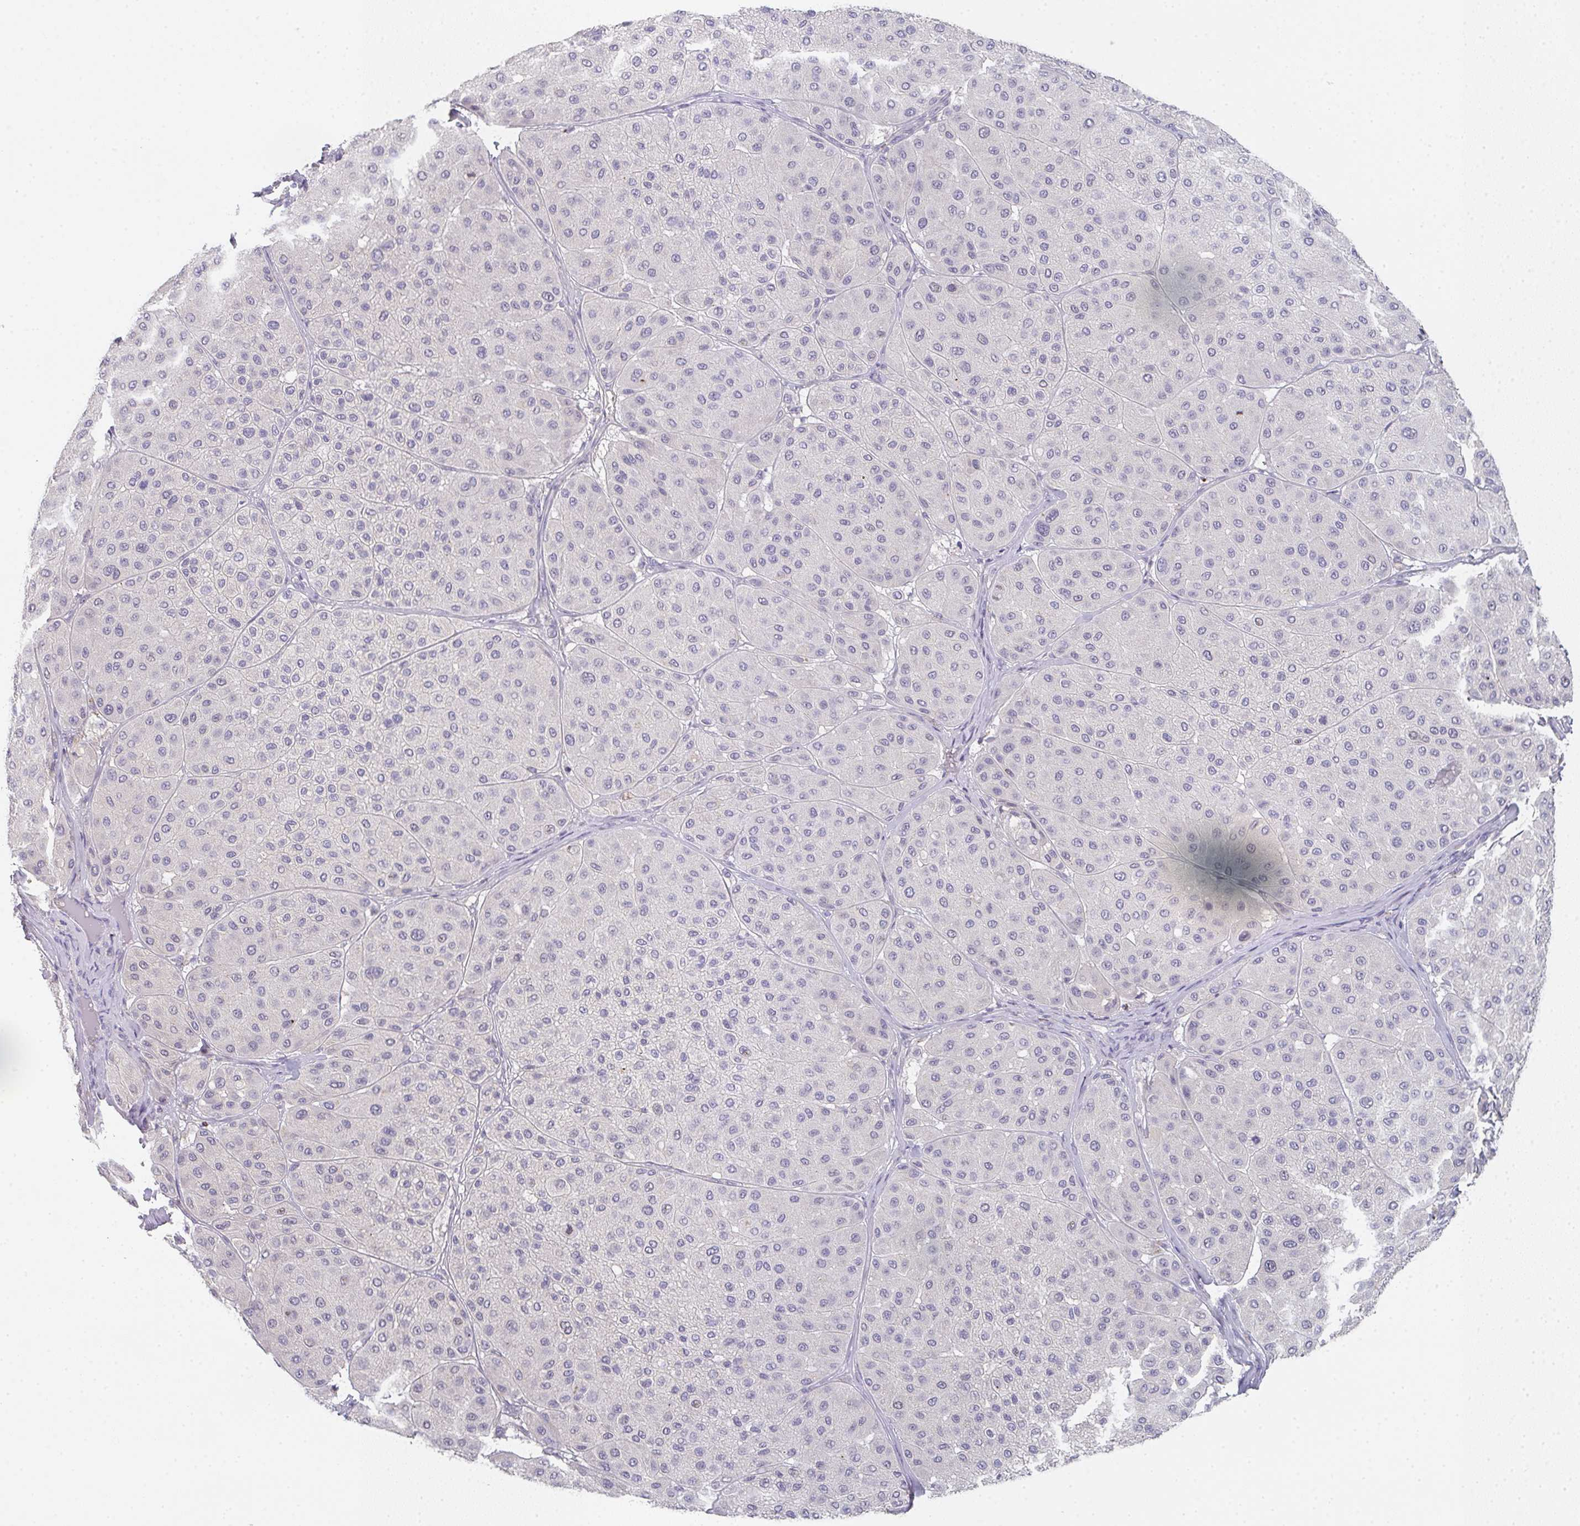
{"staining": {"intensity": "negative", "quantity": "none", "location": "none"}, "tissue": "melanoma", "cell_type": "Tumor cells", "image_type": "cancer", "snomed": [{"axis": "morphology", "description": "Malignant melanoma, Metastatic site"}, {"axis": "topography", "description": "Smooth muscle"}], "caption": "Tumor cells are negative for brown protein staining in melanoma. (Stains: DAB (3,3'-diaminobenzidine) IHC with hematoxylin counter stain, Microscopy: brightfield microscopy at high magnification).", "gene": "CHMP5", "patient": {"sex": "male", "age": 41}}